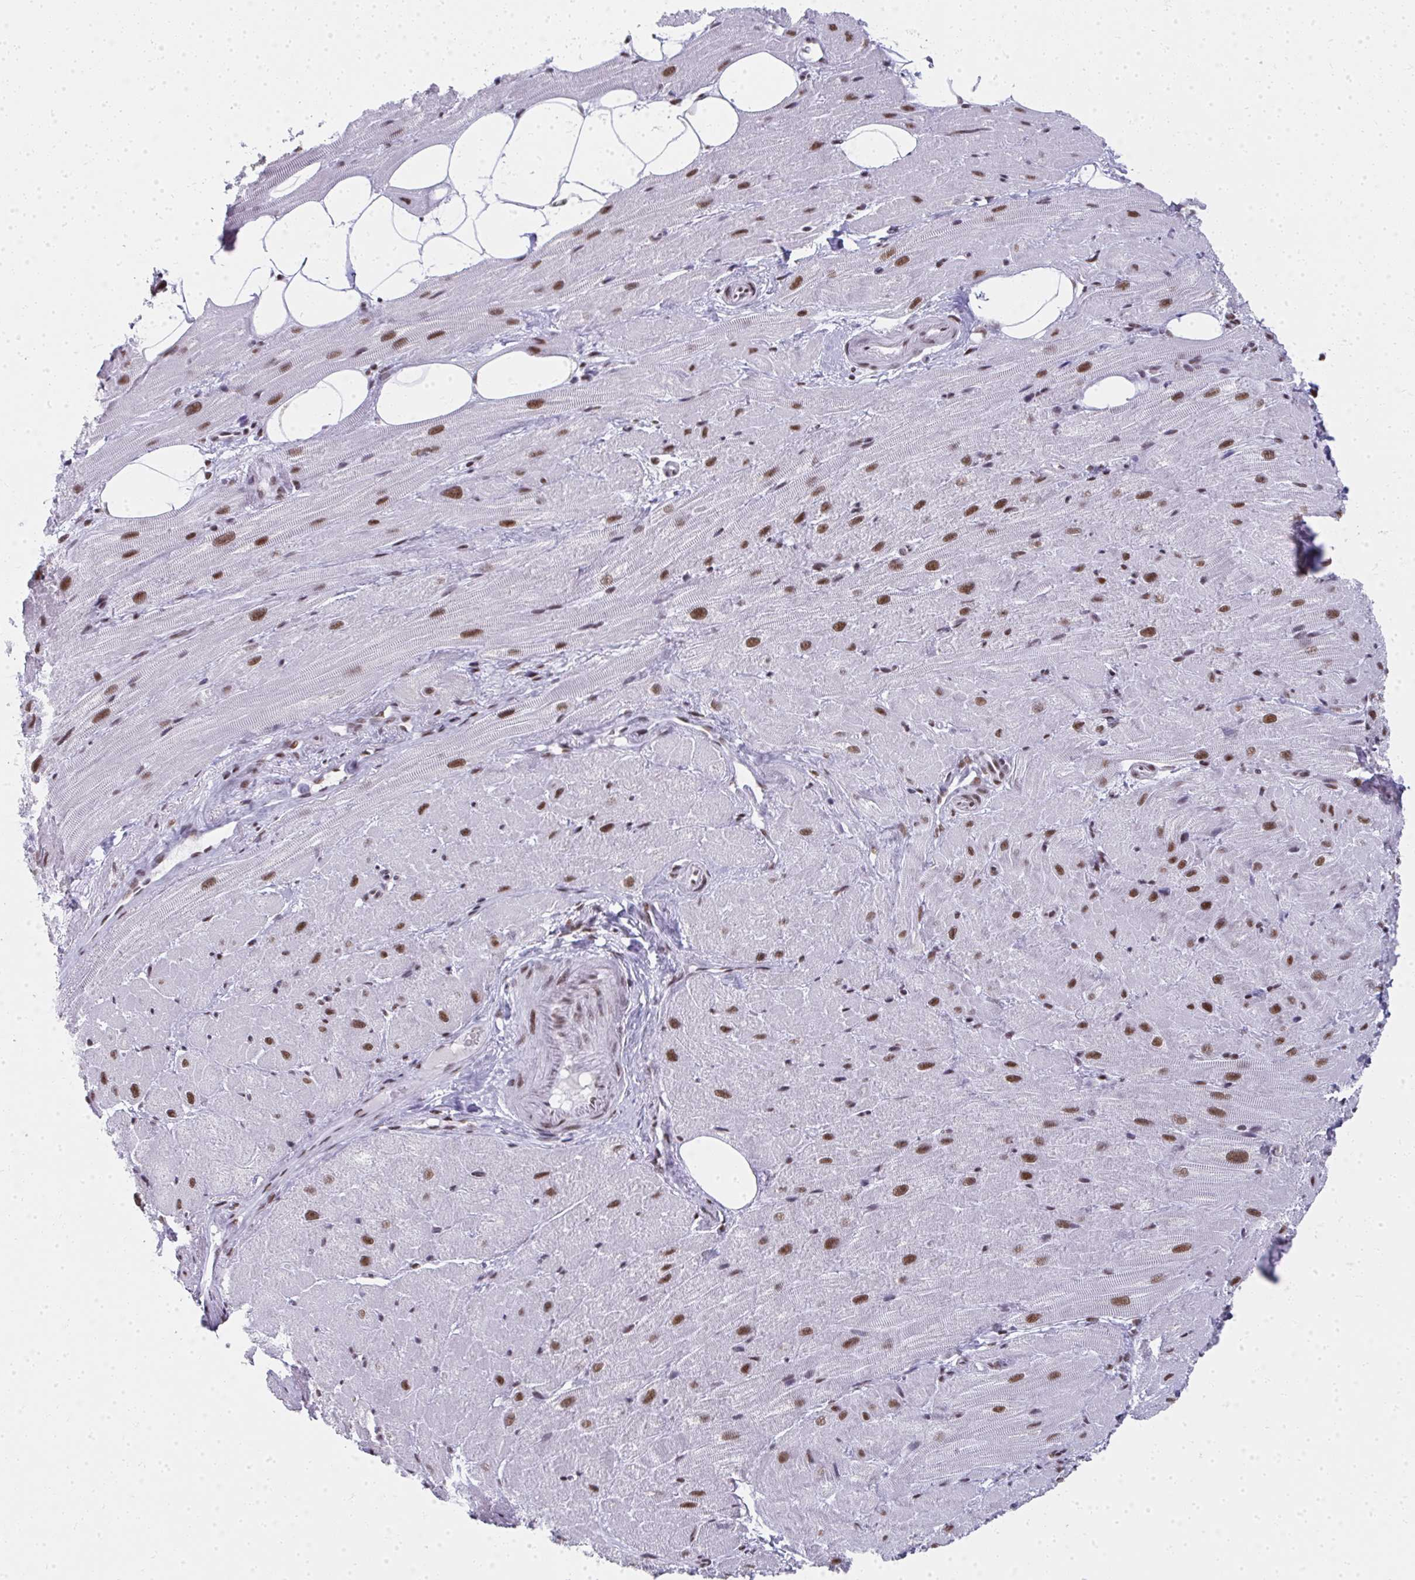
{"staining": {"intensity": "moderate", "quantity": "25%-75%", "location": "nuclear"}, "tissue": "heart muscle", "cell_type": "Cardiomyocytes", "image_type": "normal", "snomed": [{"axis": "morphology", "description": "Normal tissue, NOS"}, {"axis": "topography", "description": "Heart"}], "caption": "Protein expression analysis of normal heart muscle shows moderate nuclear expression in approximately 25%-75% of cardiomyocytes. Immunohistochemistry stains the protein of interest in brown and the nuclei are stained blue.", "gene": "CREBBP", "patient": {"sex": "male", "age": 62}}